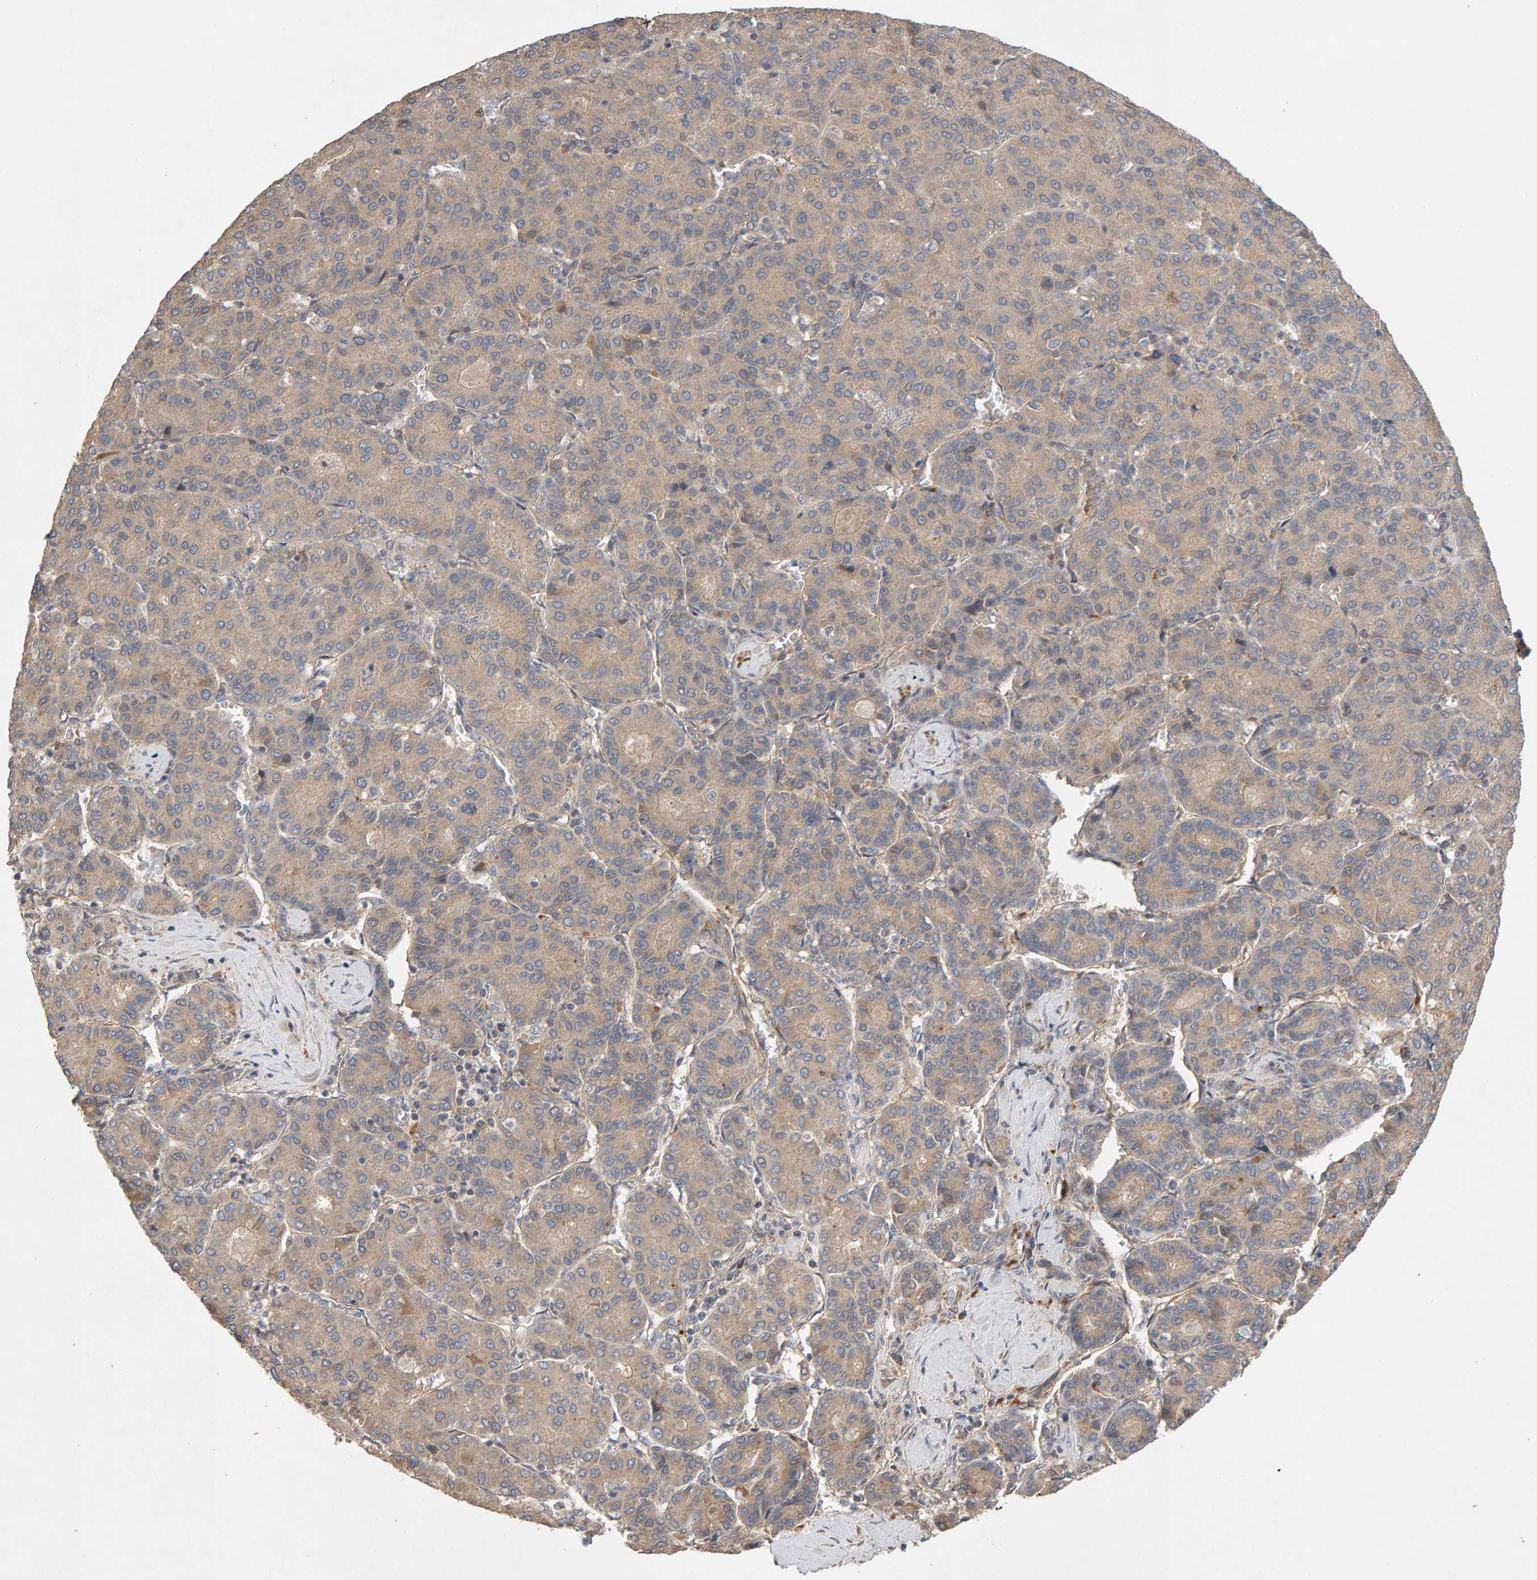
{"staining": {"intensity": "weak", "quantity": ">75%", "location": "cytoplasmic/membranous"}, "tissue": "liver cancer", "cell_type": "Tumor cells", "image_type": "cancer", "snomed": [{"axis": "morphology", "description": "Carcinoma, Hepatocellular, NOS"}, {"axis": "topography", "description": "Liver"}], "caption": "This is a micrograph of immunohistochemistry staining of liver cancer, which shows weak expression in the cytoplasmic/membranous of tumor cells.", "gene": "RNF19A", "patient": {"sex": "male", "age": 65}}